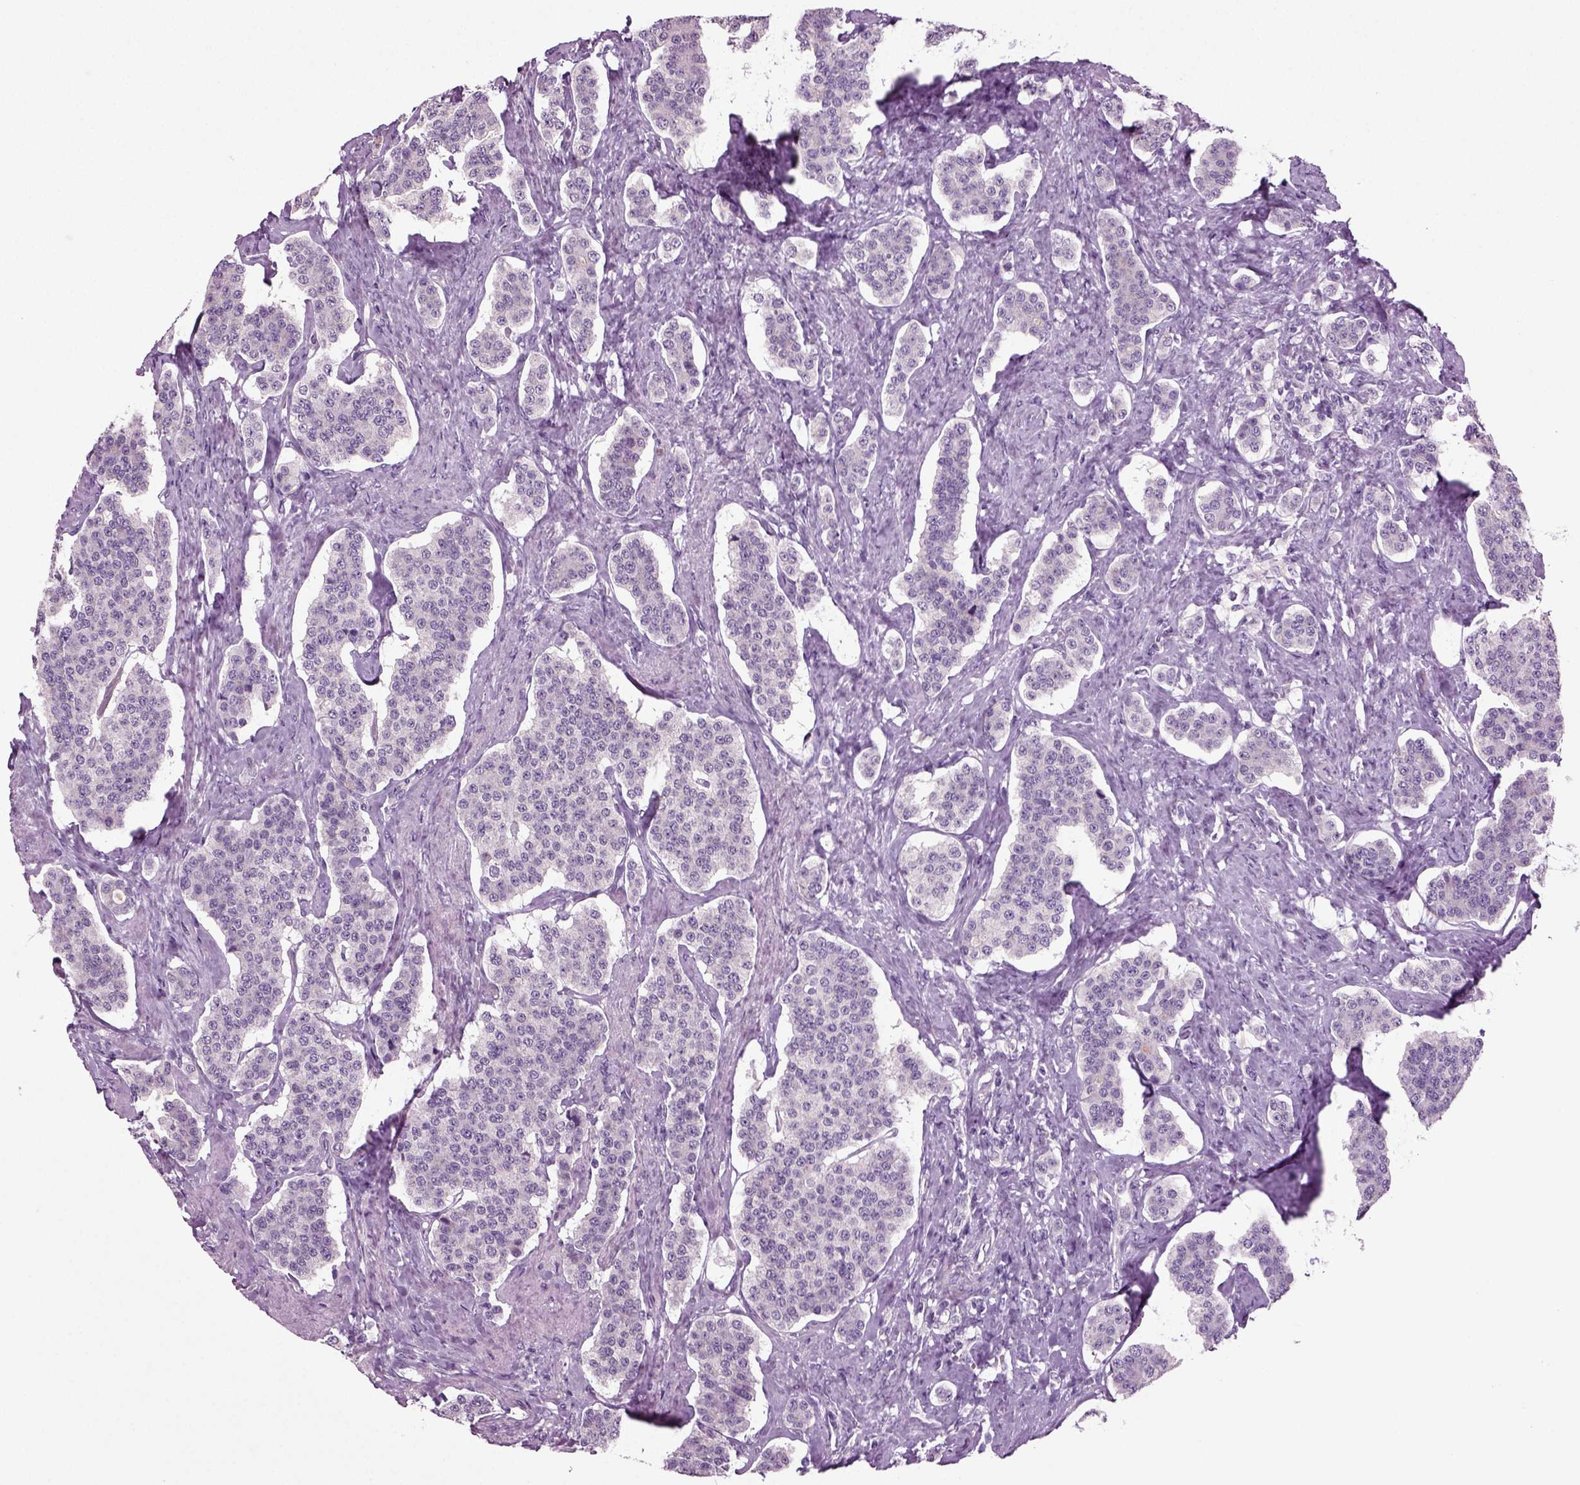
{"staining": {"intensity": "negative", "quantity": "none", "location": "none"}, "tissue": "carcinoid", "cell_type": "Tumor cells", "image_type": "cancer", "snomed": [{"axis": "morphology", "description": "Carcinoid, malignant, NOS"}, {"axis": "topography", "description": "Small intestine"}], "caption": "A high-resolution image shows immunohistochemistry staining of carcinoid, which demonstrates no significant expression in tumor cells.", "gene": "COL9A2", "patient": {"sex": "female", "age": 58}}